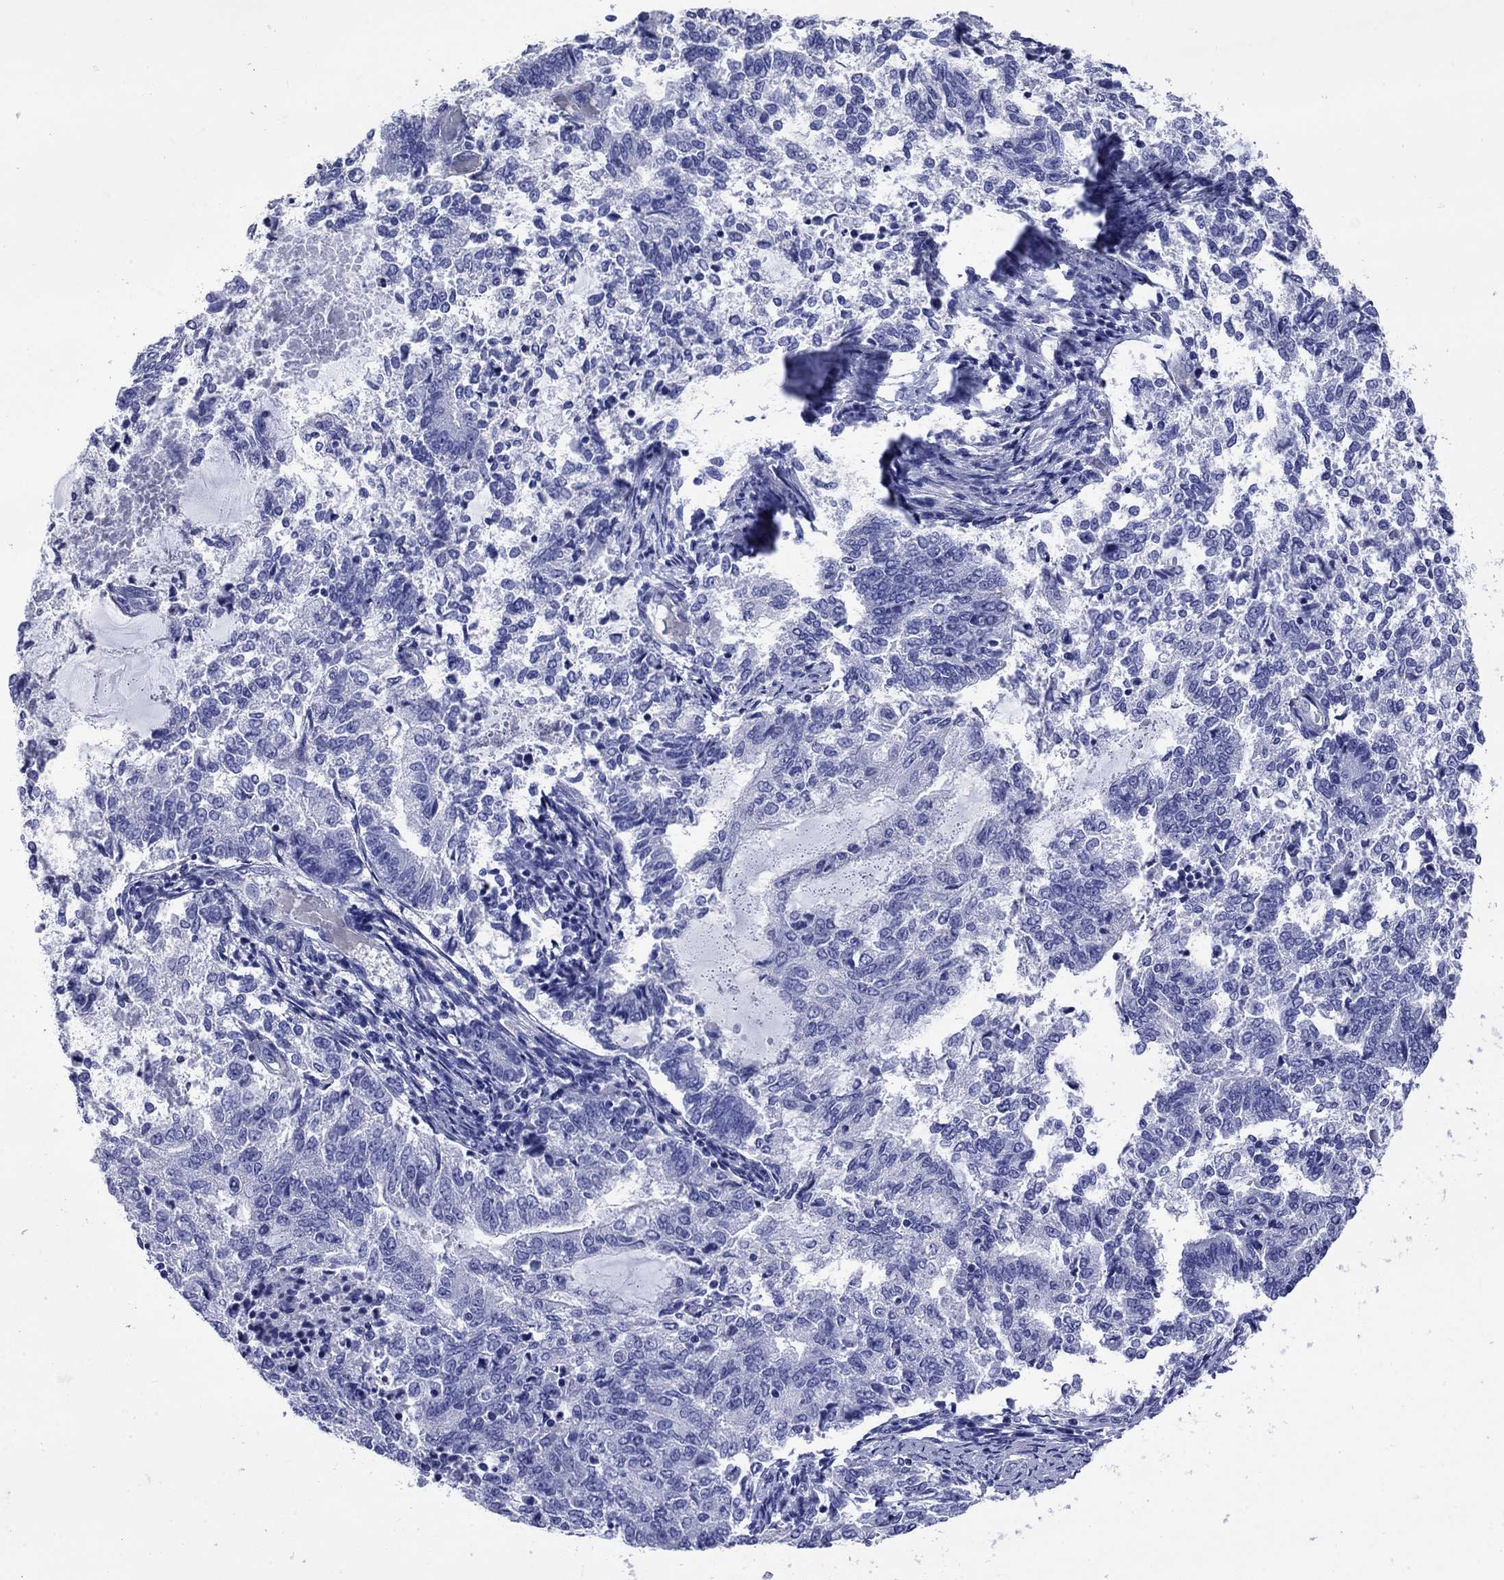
{"staining": {"intensity": "negative", "quantity": "none", "location": "none"}, "tissue": "endometrial cancer", "cell_type": "Tumor cells", "image_type": "cancer", "snomed": [{"axis": "morphology", "description": "Adenocarcinoma, NOS"}, {"axis": "topography", "description": "Endometrium"}], "caption": "The immunohistochemistry histopathology image has no significant positivity in tumor cells of endometrial cancer tissue.", "gene": "SLC1A2", "patient": {"sex": "female", "age": 65}}